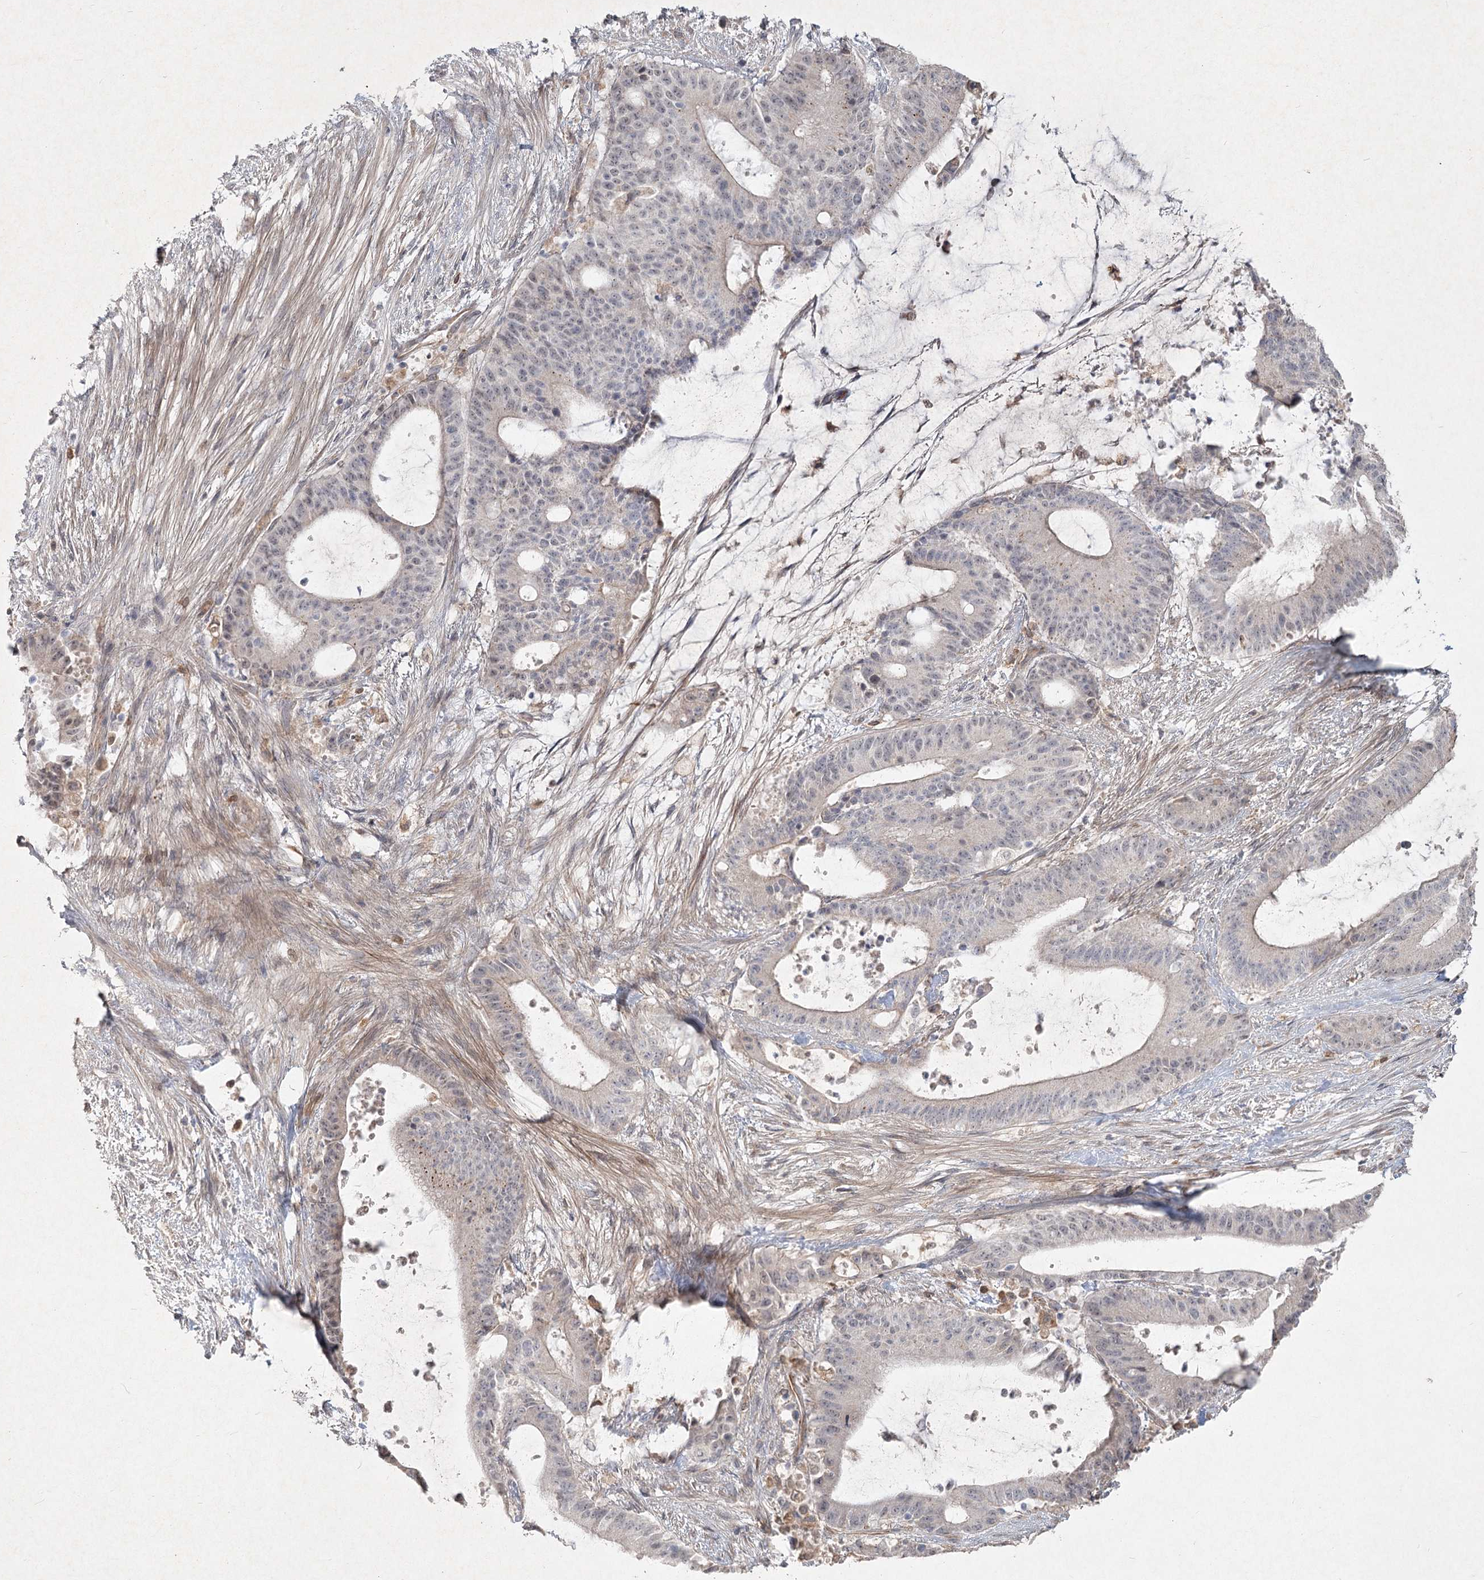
{"staining": {"intensity": "negative", "quantity": "none", "location": "none"}, "tissue": "liver cancer", "cell_type": "Tumor cells", "image_type": "cancer", "snomed": [{"axis": "morphology", "description": "Normal tissue, NOS"}, {"axis": "morphology", "description": "Cholangiocarcinoma"}, {"axis": "topography", "description": "Liver"}, {"axis": "topography", "description": "Peripheral nerve tissue"}], "caption": "DAB immunohistochemical staining of liver cholangiocarcinoma reveals no significant expression in tumor cells.", "gene": "LRP2BP", "patient": {"sex": "female", "age": 73}}